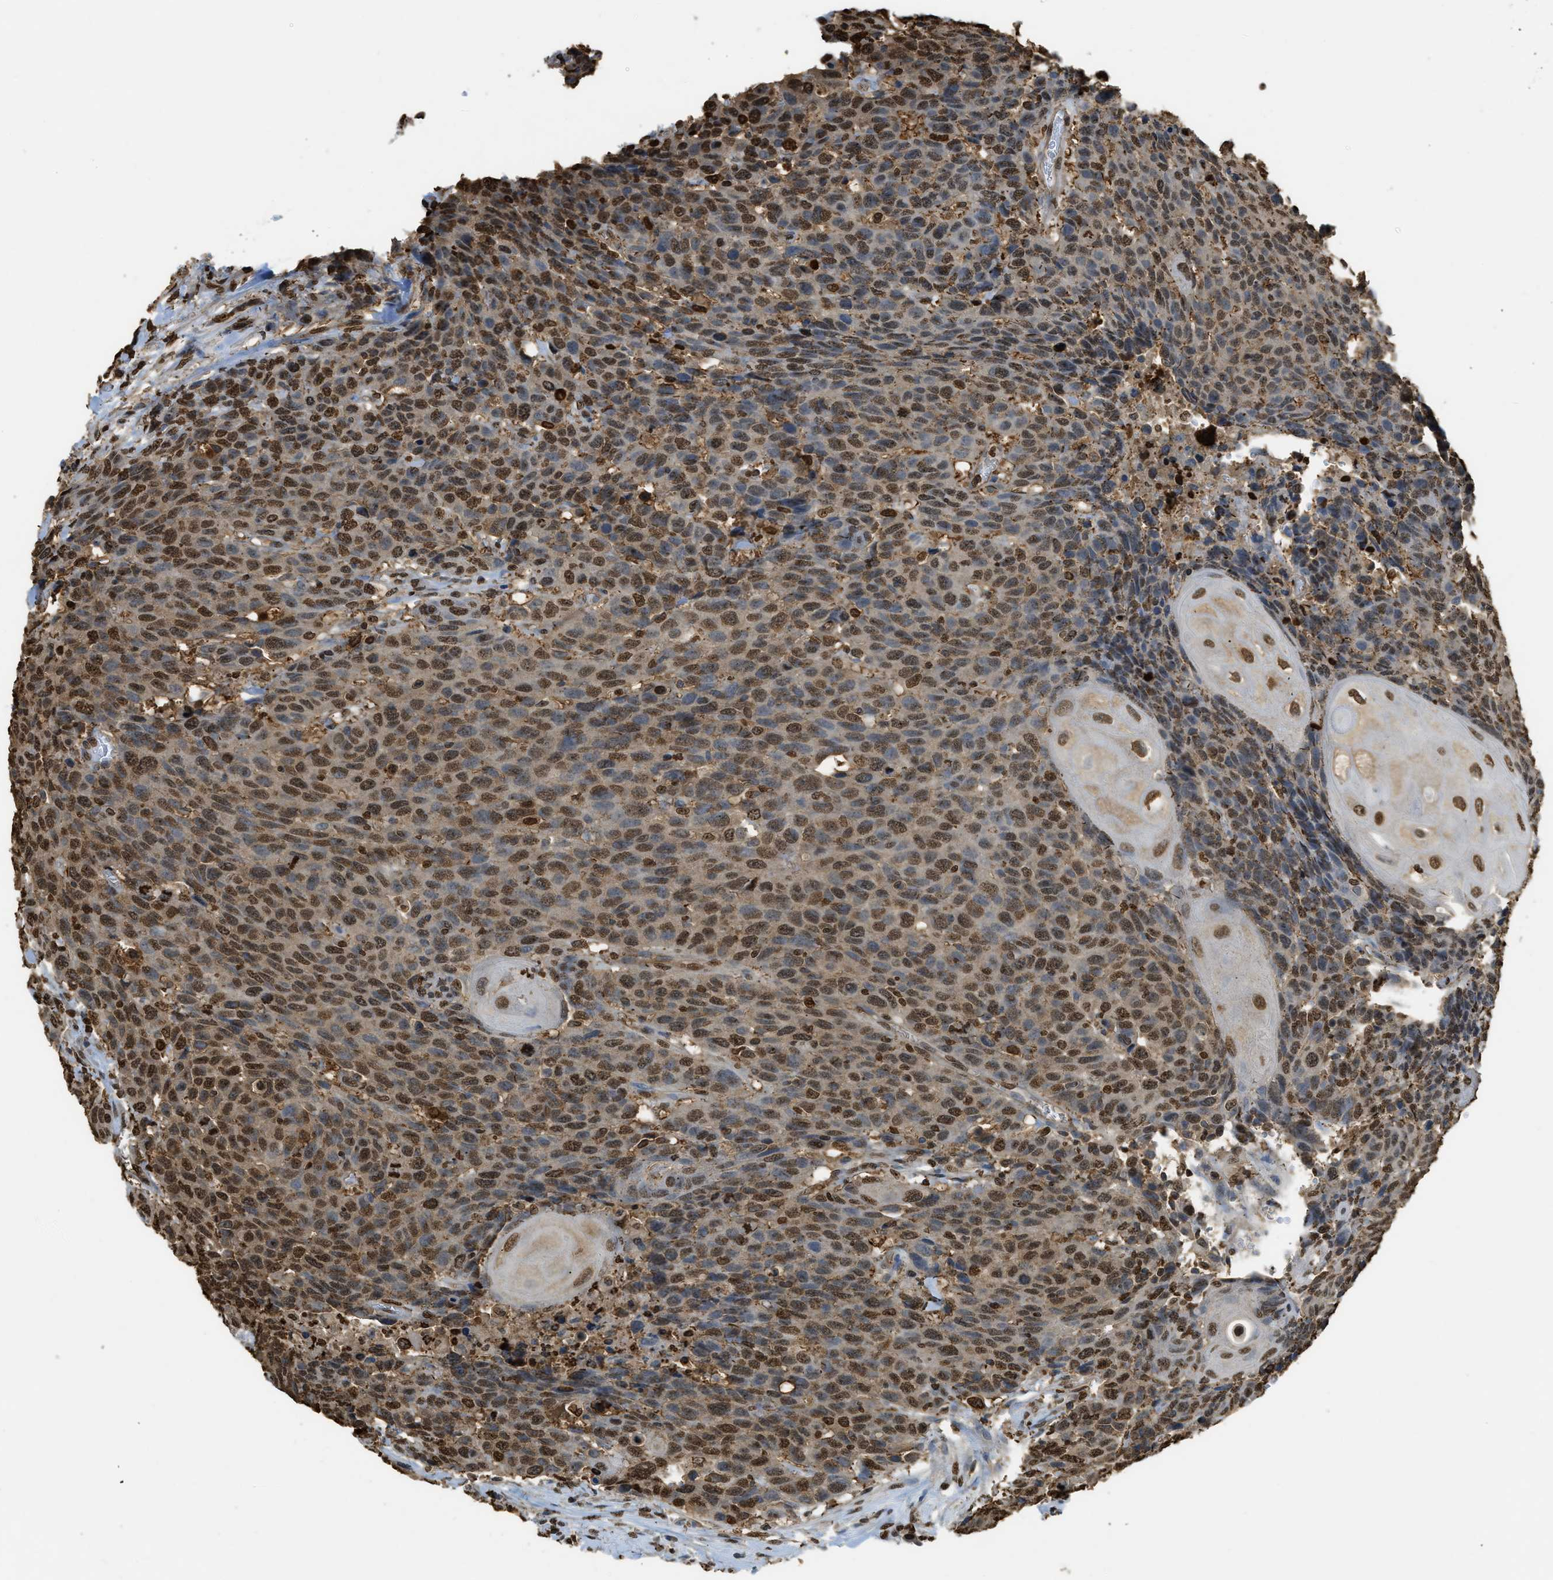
{"staining": {"intensity": "moderate", "quantity": ">75%", "location": "nuclear"}, "tissue": "head and neck cancer", "cell_type": "Tumor cells", "image_type": "cancer", "snomed": [{"axis": "morphology", "description": "Squamous cell carcinoma, NOS"}, {"axis": "topography", "description": "Head-Neck"}], "caption": "Head and neck cancer stained with a protein marker displays moderate staining in tumor cells.", "gene": "NR5A2", "patient": {"sex": "male", "age": 66}}